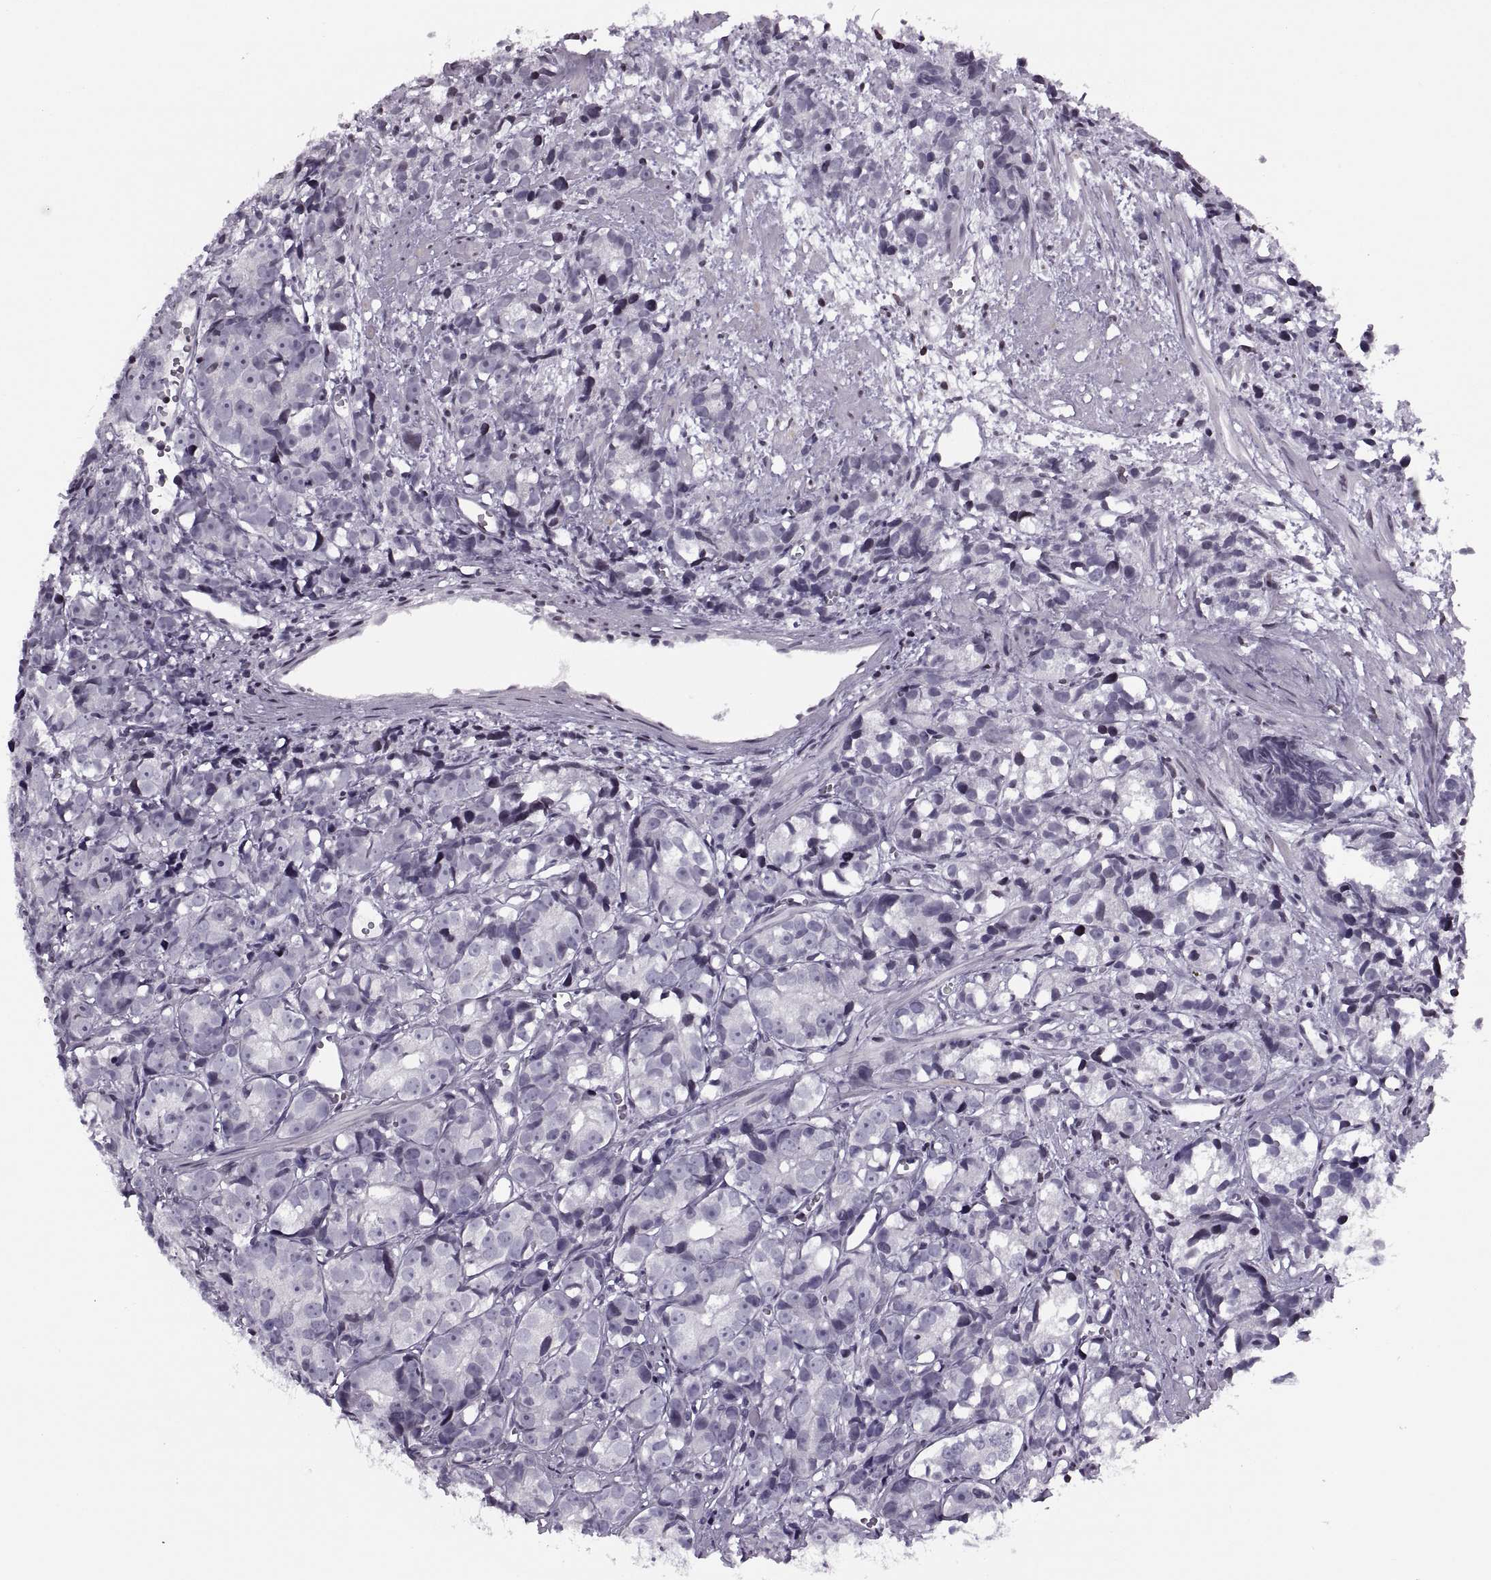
{"staining": {"intensity": "negative", "quantity": "none", "location": "none"}, "tissue": "prostate cancer", "cell_type": "Tumor cells", "image_type": "cancer", "snomed": [{"axis": "morphology", "description": "Adenocarcinoma, High grade"}, {"axis": "topography", "description": "Prostate"}], "caption": "Immunohistochemistry (IHC) of adenocarcinoma (high-grade) (prostate) displays no positivity in tumor cells.", "gene": "H1-8", "patient": {"sex": "male", "age": 77}}